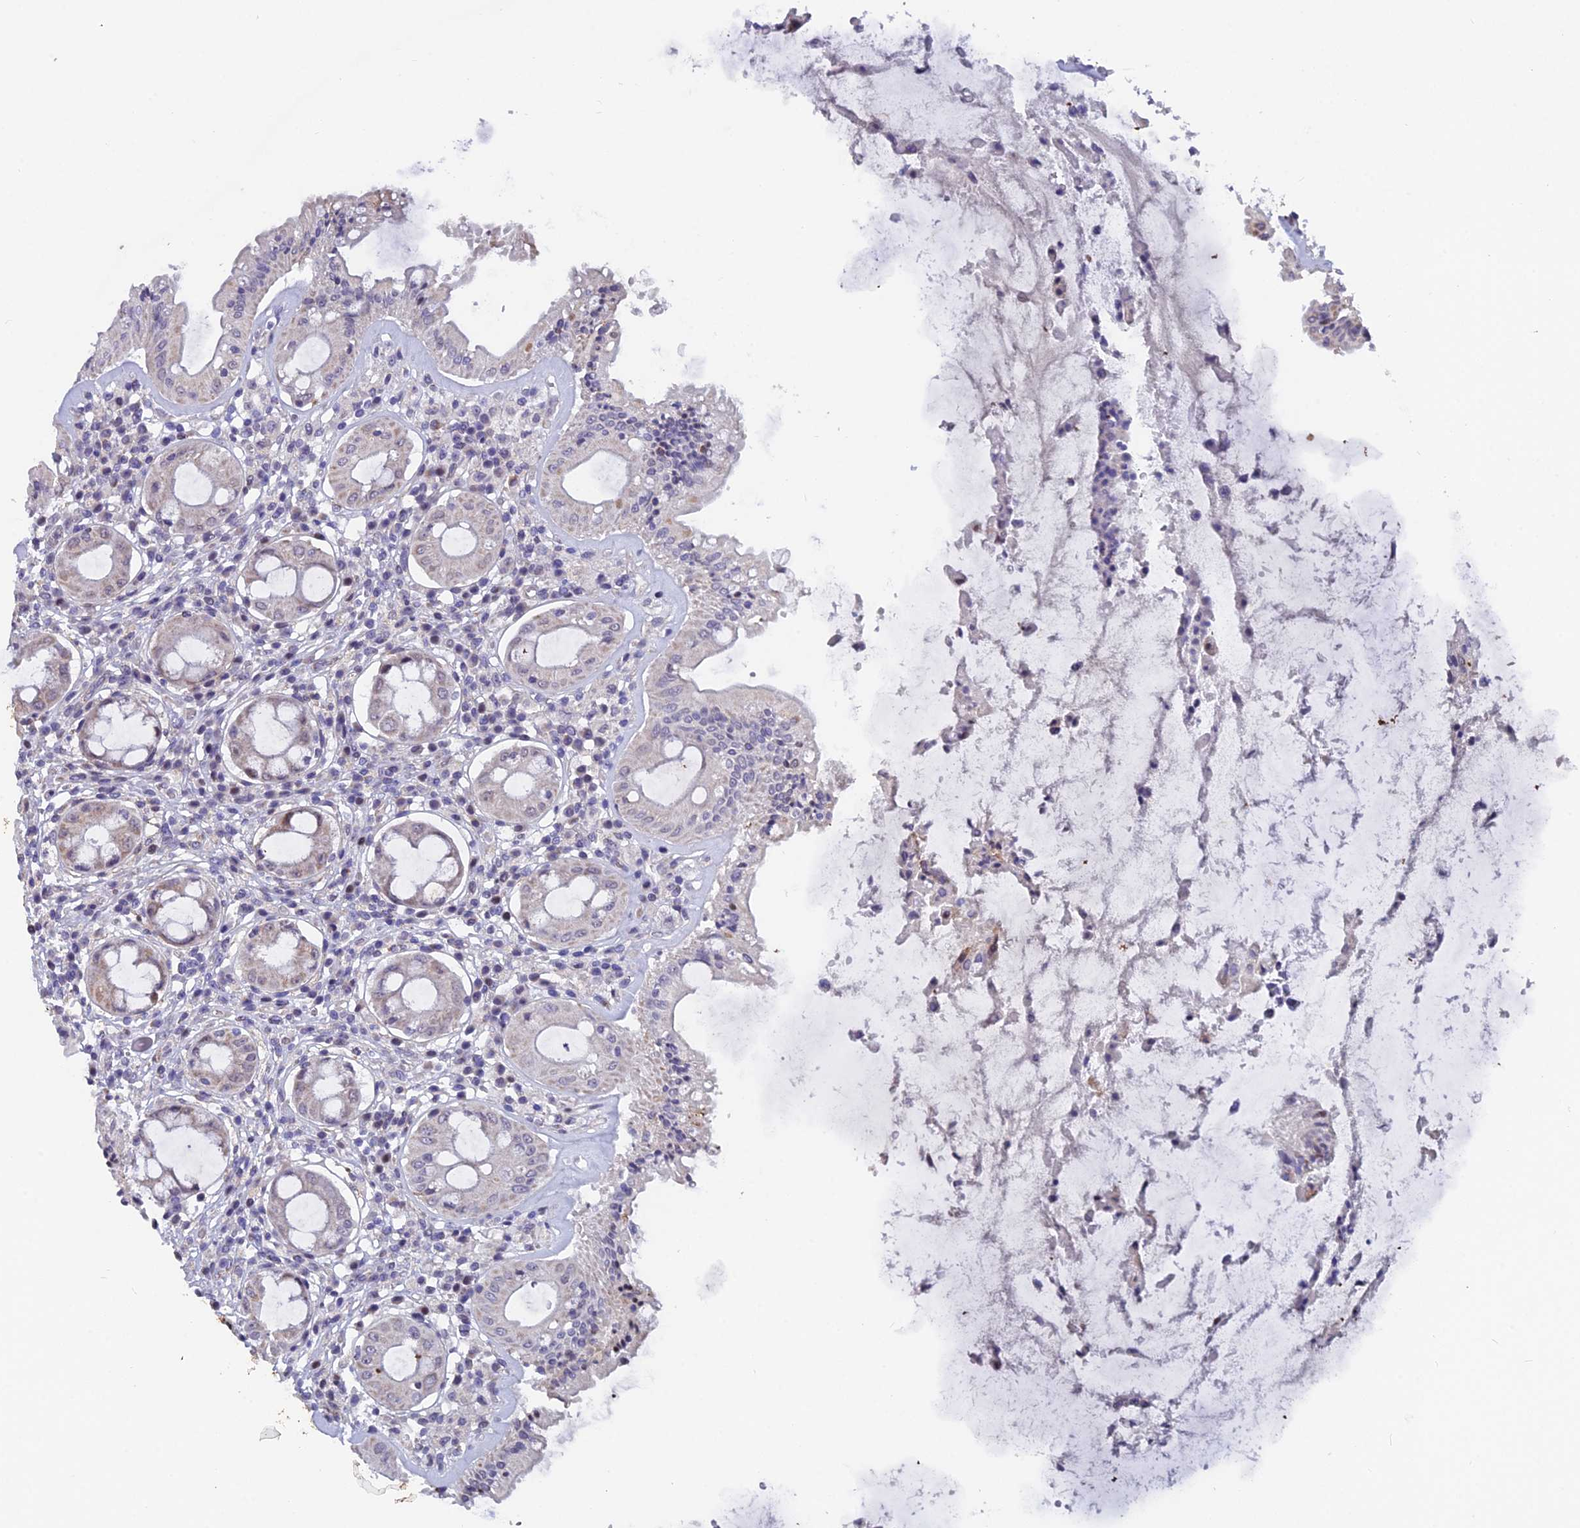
{"staining": {"intensity": "weak", "quantity": "<25%", "location": "cytoplasmic/membranous"}, "tissue": "rectum", "cell_type": "Glandular cells", "image_type": "normal", "snomed": [{"axis": "morphology", "description": "Normal tissue, NOS"}, {"axis": "topography", "description": "Rectum"}], "caption": "Glandular cells are negative for brown protein staining in unremarkable rectum. Brightfield microscopy of immunohistochemistry (IHC) stained with DAB (3,3'-diaminobenzidine) (brown) and hematoxylin (blue), captured at high magnification.", "gene": "XKR9", "patient": {"sex": "female", "age": 57}}